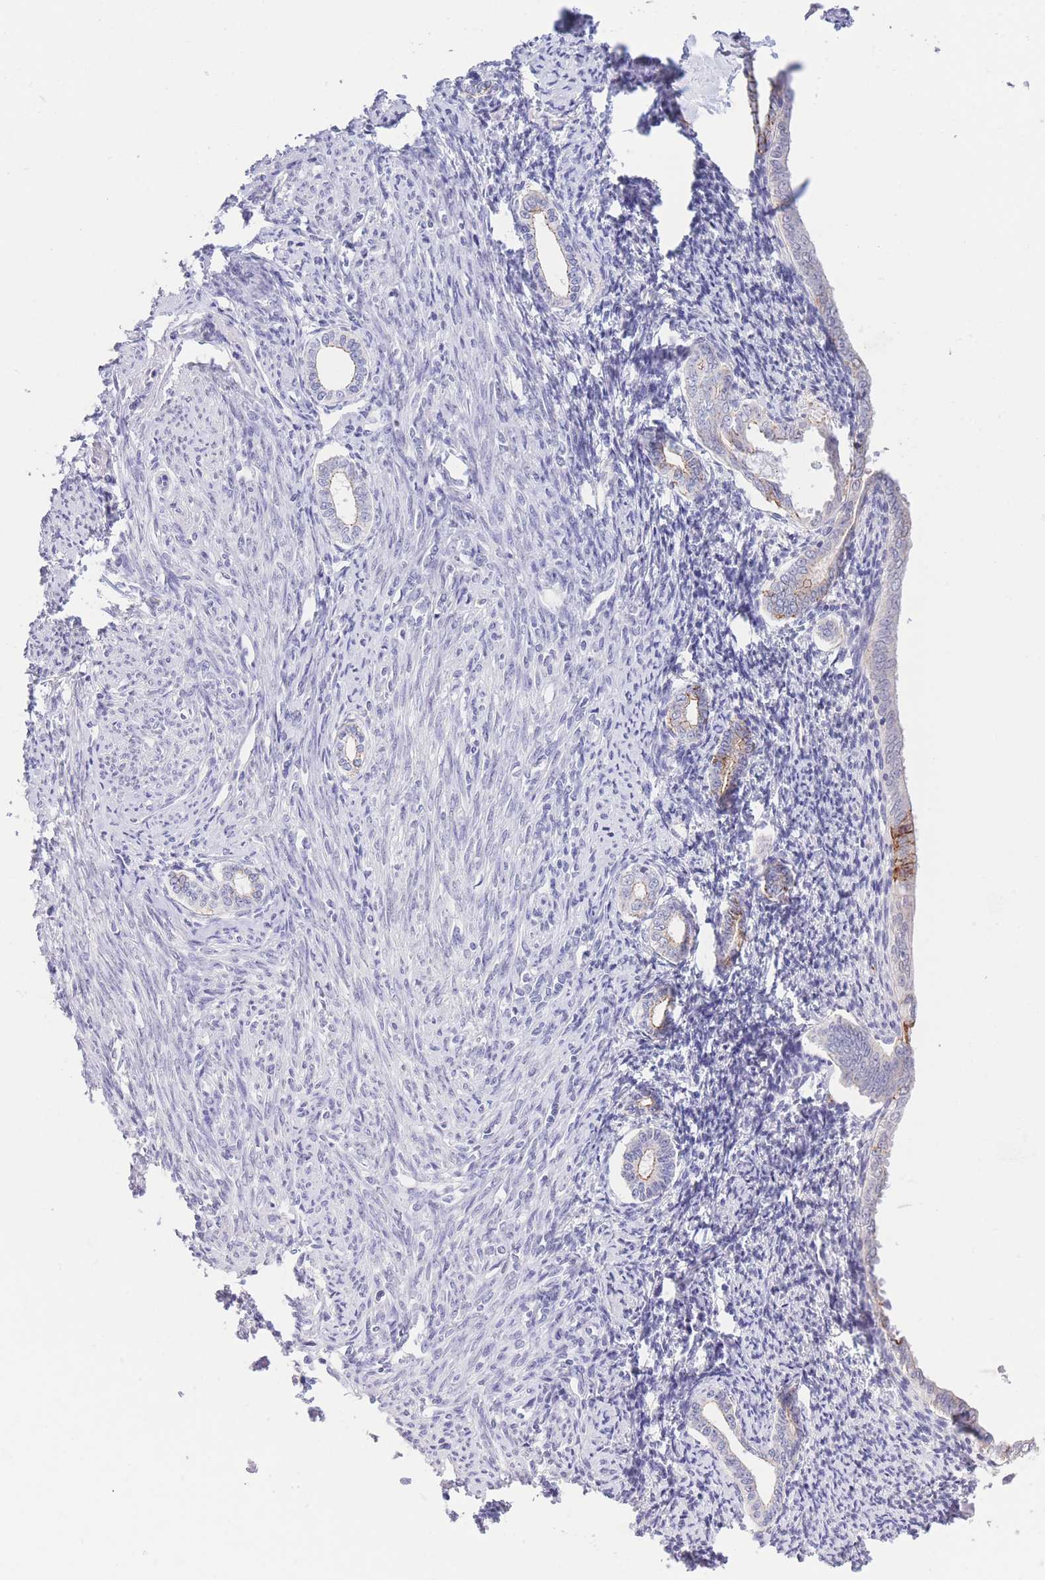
{"staining": {"intensity": "negative", "quantity": "none", "location": "none"}, "tissue": "endometrium", "cell_type": "Cells in endometrial stroma", "image_type": "normal", "snomed": [{"axis": "morphology", "description": "Normal tissue, NOS"}, {"axis": "topography", "description": "Endometrium"}], "caption": "Immunohistochemistry micrograph of benign human endometrium stained for a protein (brown), which displays no positivity in cells in endometrial stroma. (DAB immunohistochemistry visualized using brightfield microscopy, high magnification).", "gene": "LCLAT1", "patient": {"sex": "female", "age": 63}}